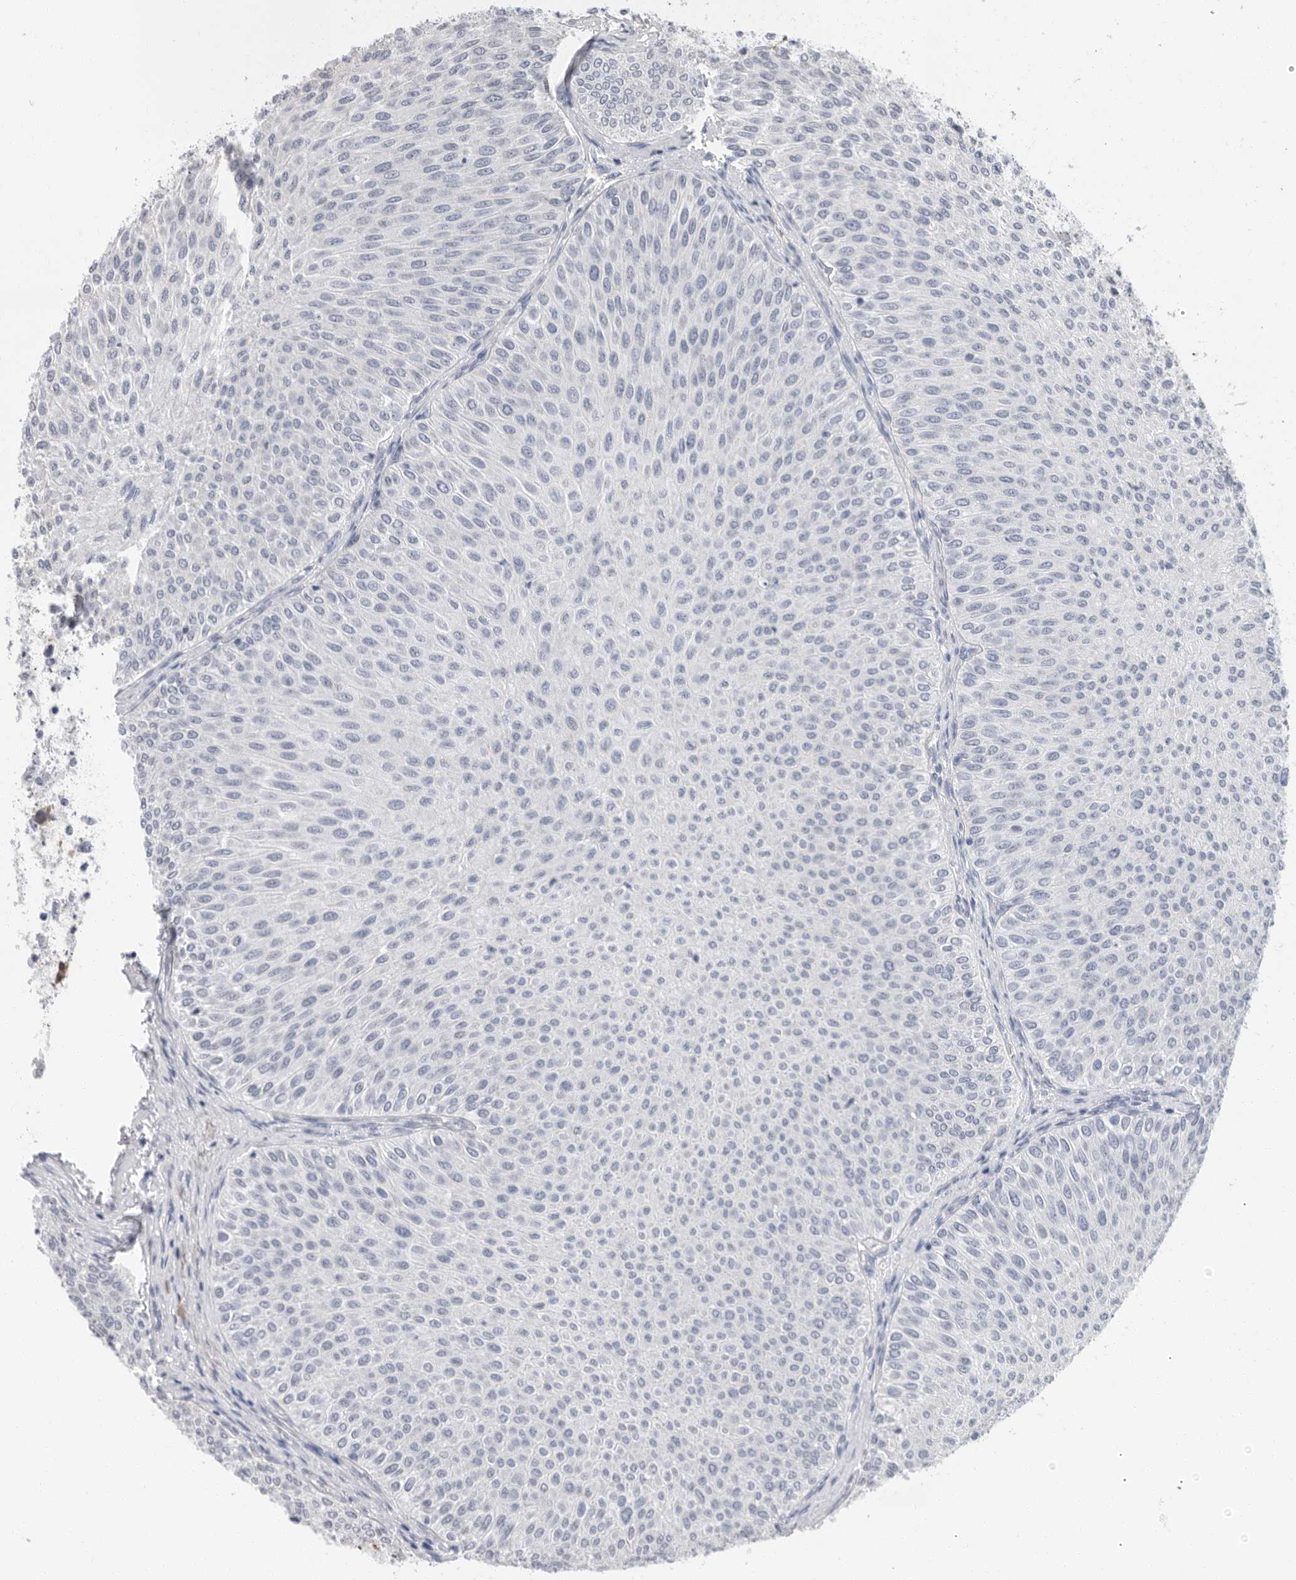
{"staining": {"intensity": "negative", "quantity": "none", "location": "none"}, "tissue": "urothelial cancer", "cell_type": "Tumor cells", "image_type": "cancer", "snomed": [{"axis": "morphology", "description": "Urothelial carcinoma, Low grade"}, {"axis": "topography", "description": "Urinary bladder"}], "caption": "This is an IHC micrograph of low-grade urothelial carcinoma. There is no staining in tumor cells.", "gene": "ARHGEF10", "patient": {"sex": "male", "age": 78}}